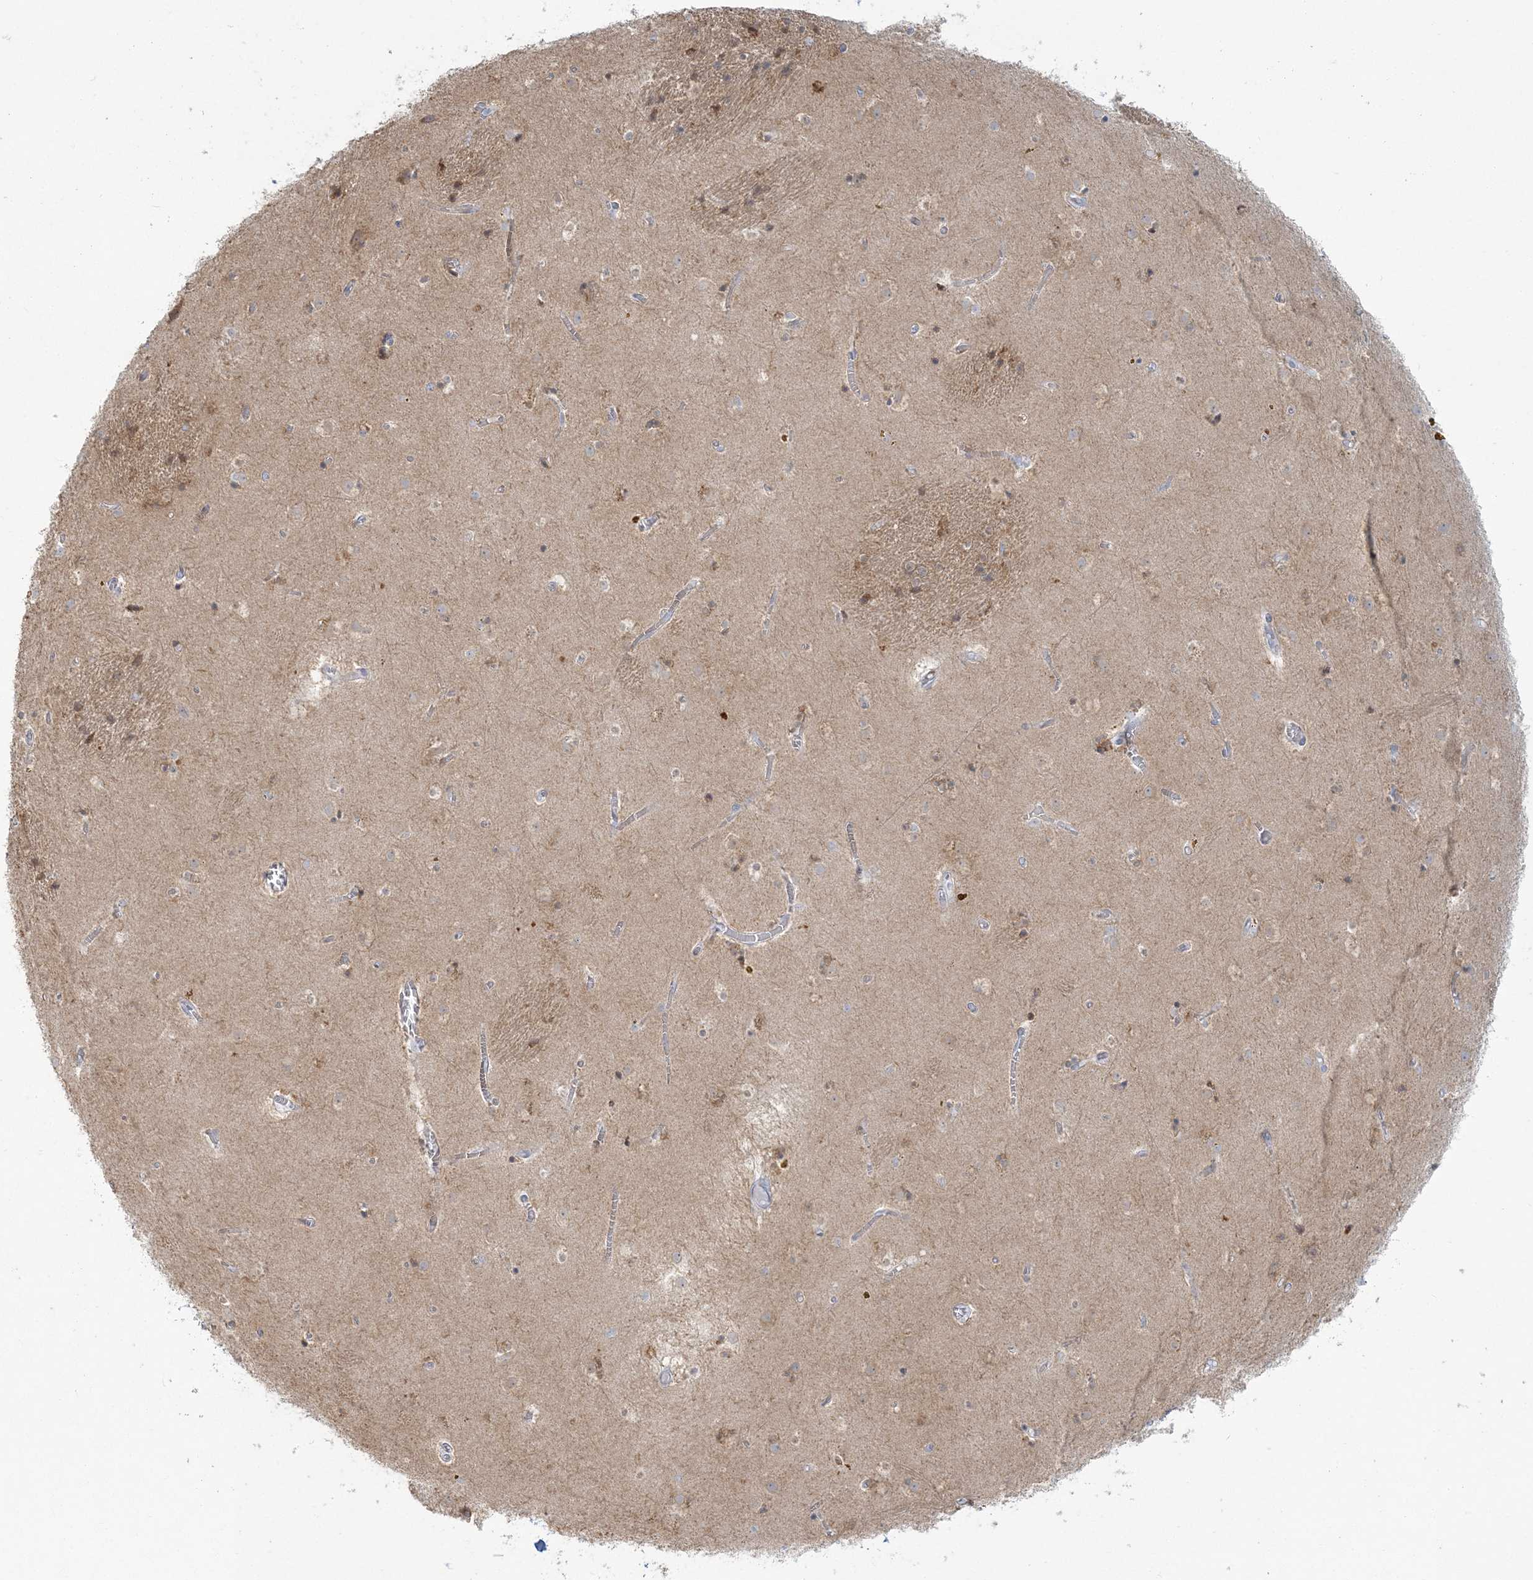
{"staining": {"intensity": "moderate", "quantity": "<25%", "location": "cytoplasmic/membranous,nuclear"}, "tissue": "caudate", "cell_type": "Glial cells", "image_type": "normal", "snomed": [{"axis": "morphology", "description": "Normal tissue, NOS"}, {"axis": "topography", "description": "Lateral ventricle wall"}], "caption": "Immunohistochemistry micrograph of normal caudate stained for a protein (brown), which demonstrates low levels of moderate cytoplasmic/membranous,nuclear positivity in approximately <25% of glial cells.", "gene": "ENSG00000288637", "patient": {"sex": "male", "age": 70}}